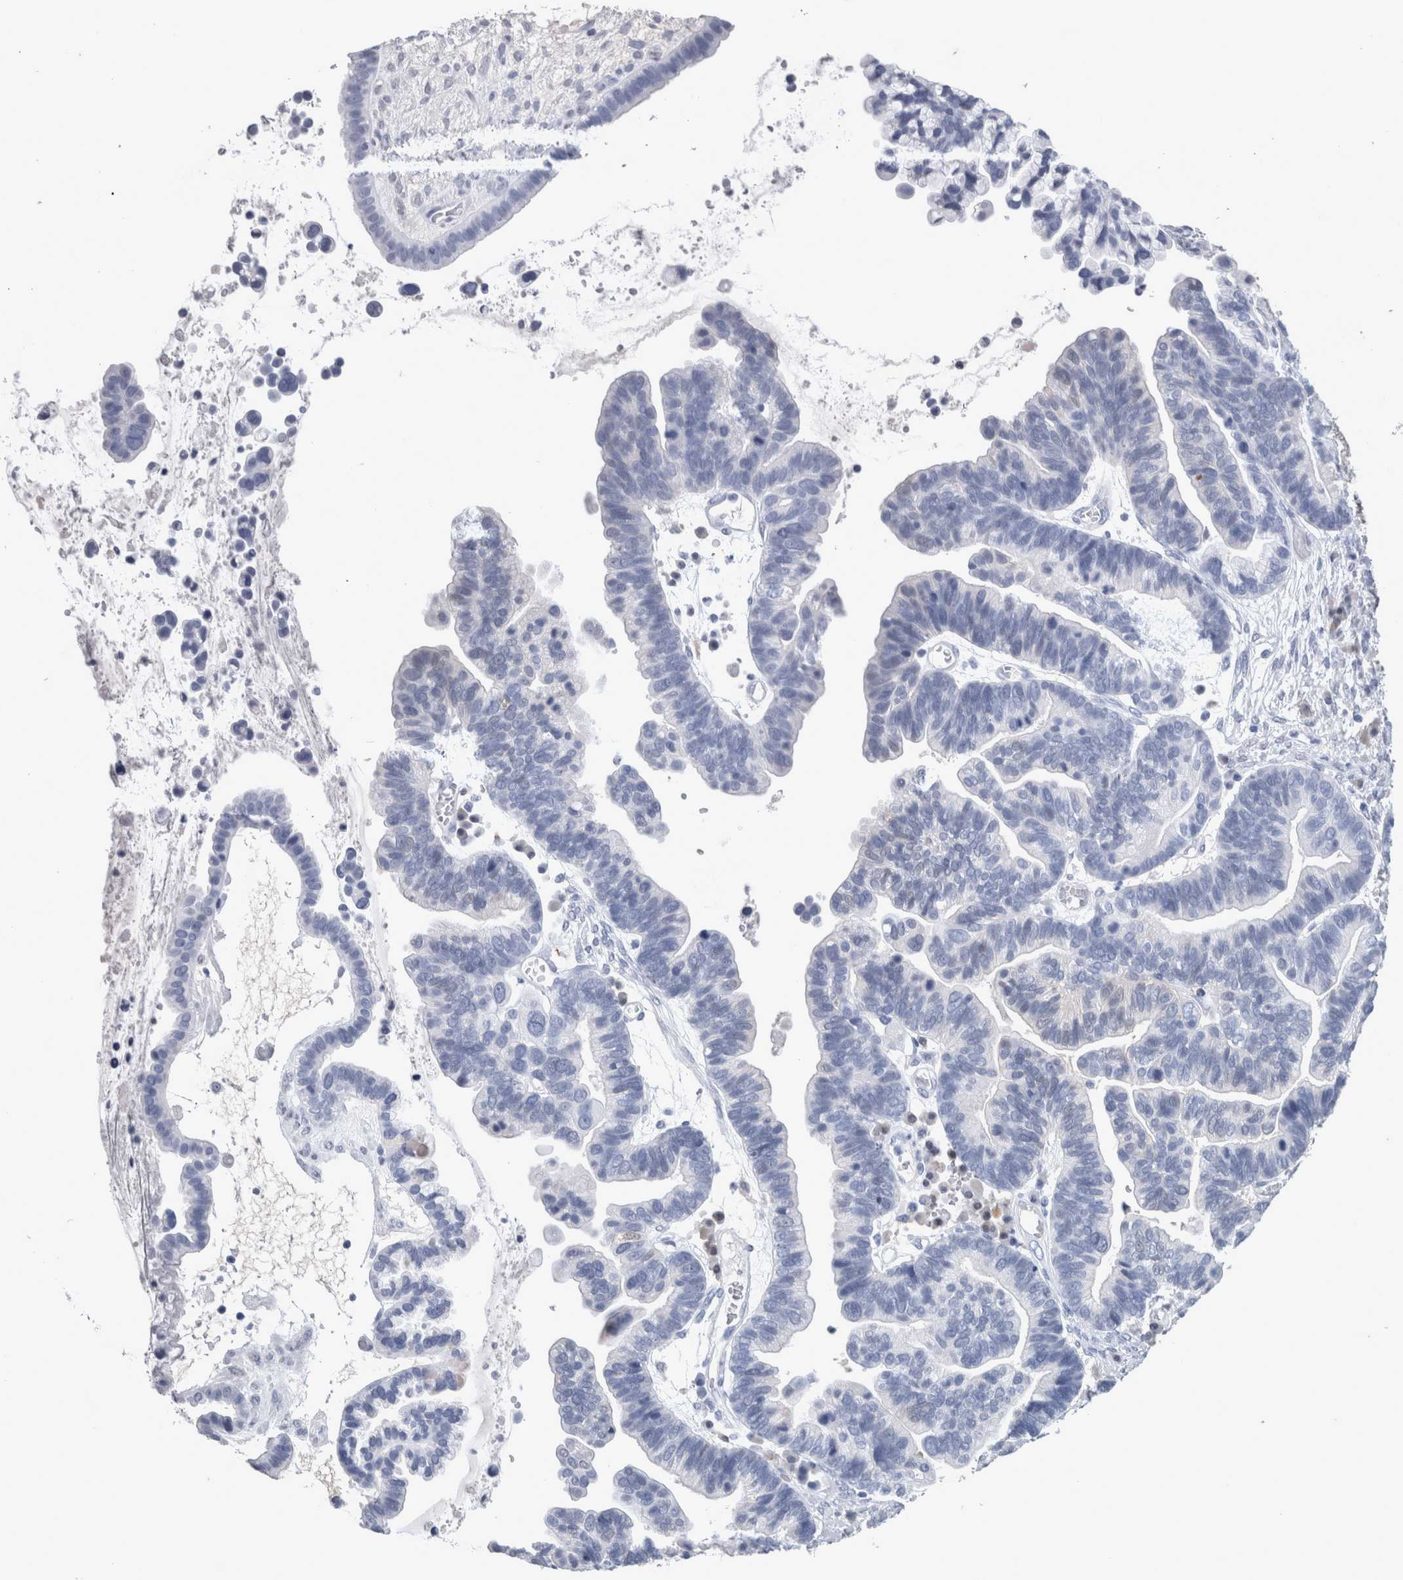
{"staining": {"intensity": "negative", "quantity": "none", "location": "none"}, "tissue": "ovarian cancer", "cell_type": "Tumor cells", "image_type": "cancer", "snomed": [{"axis": "morphology", "description": "Cystadenocarcinoma, serous, NOS"}, {"axis": "topography", "description": "Ovary"}], "caption": "The photomicrograph reveals no staining of tumor cells in serous cystadenocarcinoma (ovarian).", "gene": "CA8", "patient": {"sex": "female", "age": 56}}